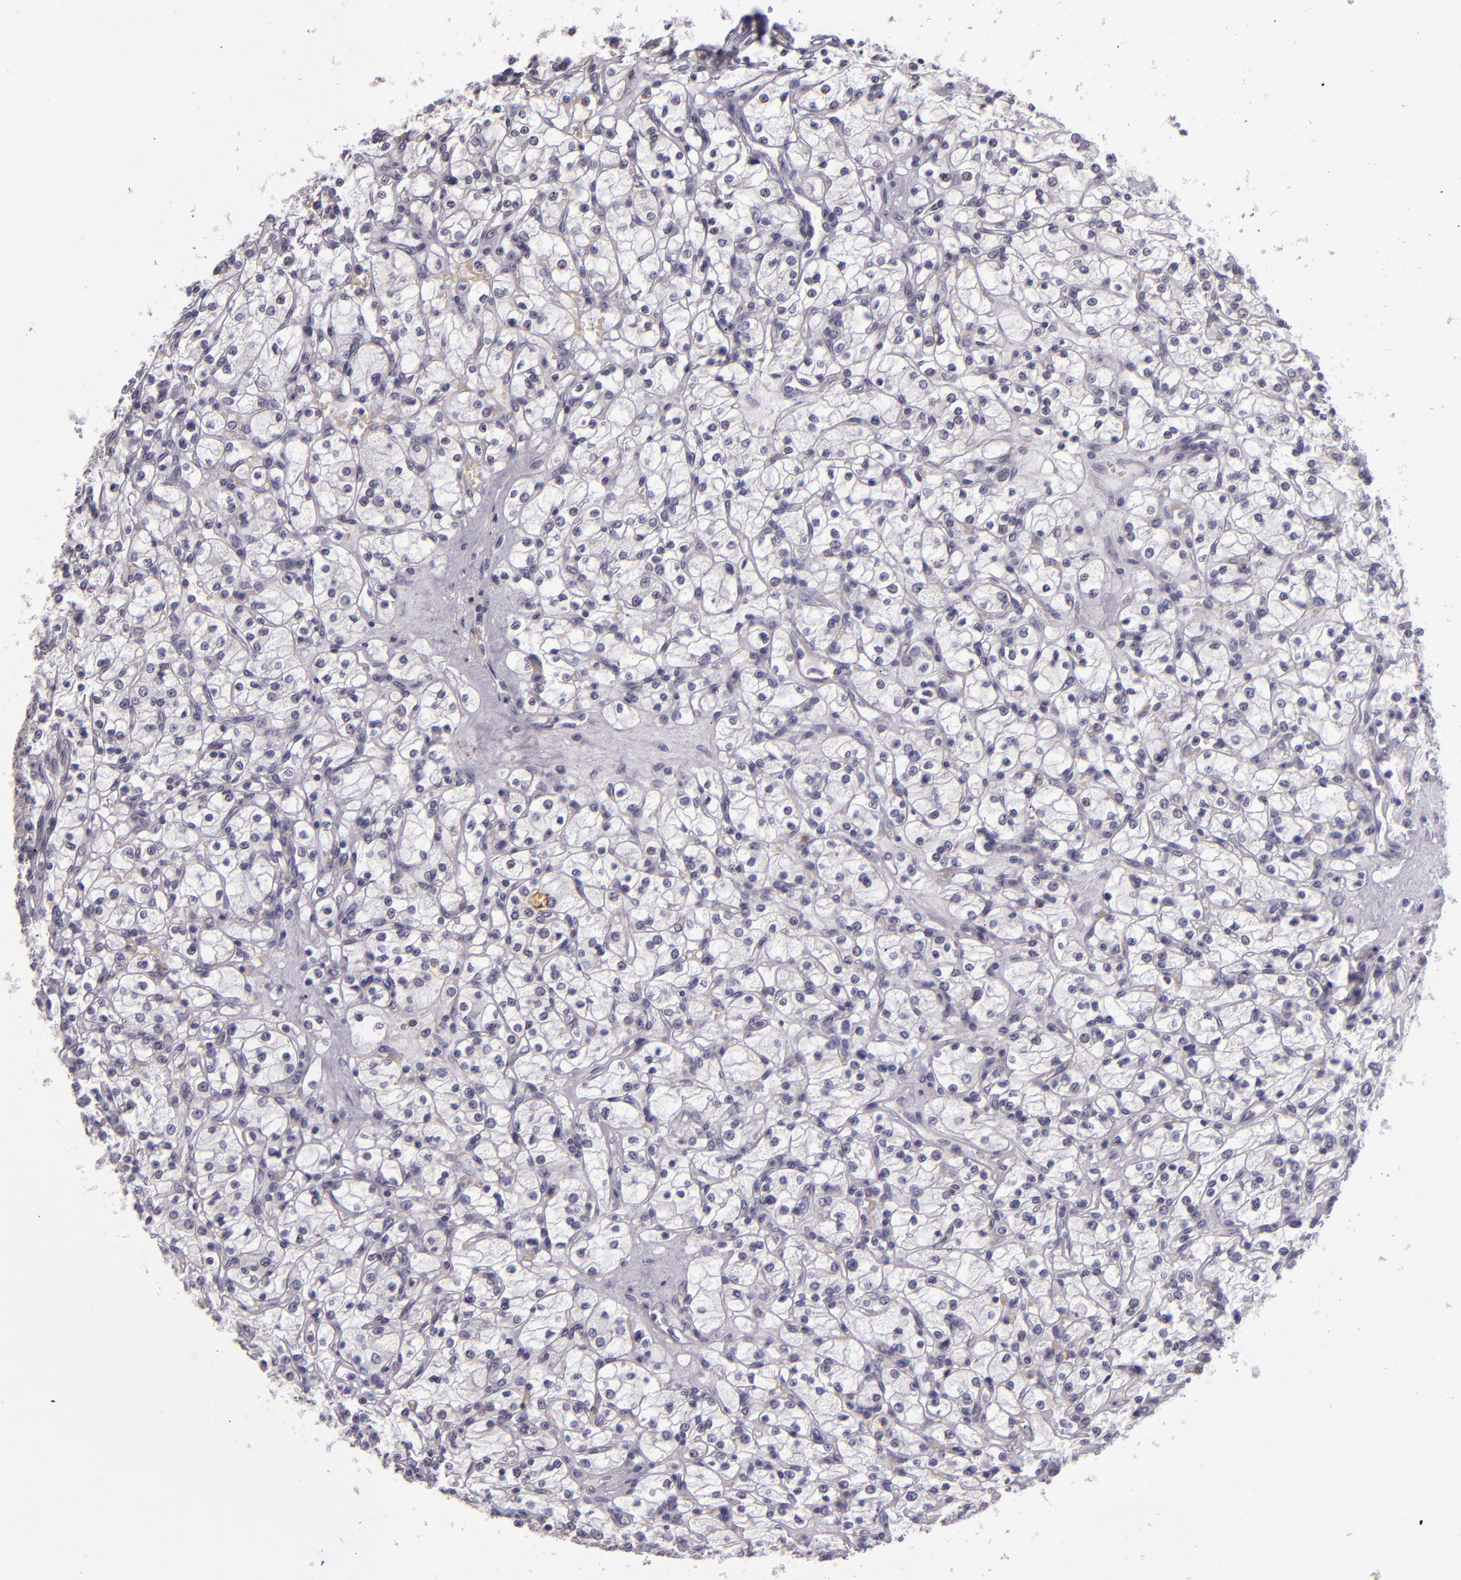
{"staining": {"intensity": "negative", "quantity": "none", "location": "none"}, "tissue": "renal cancer", "cell_type": "Tumor cells", "image_type": "cancer", "snomed": [{"axis": "morphology", "description": "Adenocarcinoma, NOS"}, {"axis": "topography", "description": "Kidney"}], "caption": "IHC photomicrograph of neoplastic tissue: renal cancer (adenocarcinoma) stained with DAB (3,3'-diaminobenzidine) exhibits no significant protein positivity in tumor cells.", "gene": "SNCB", "patient": {"sex": "female", "age": 83}}